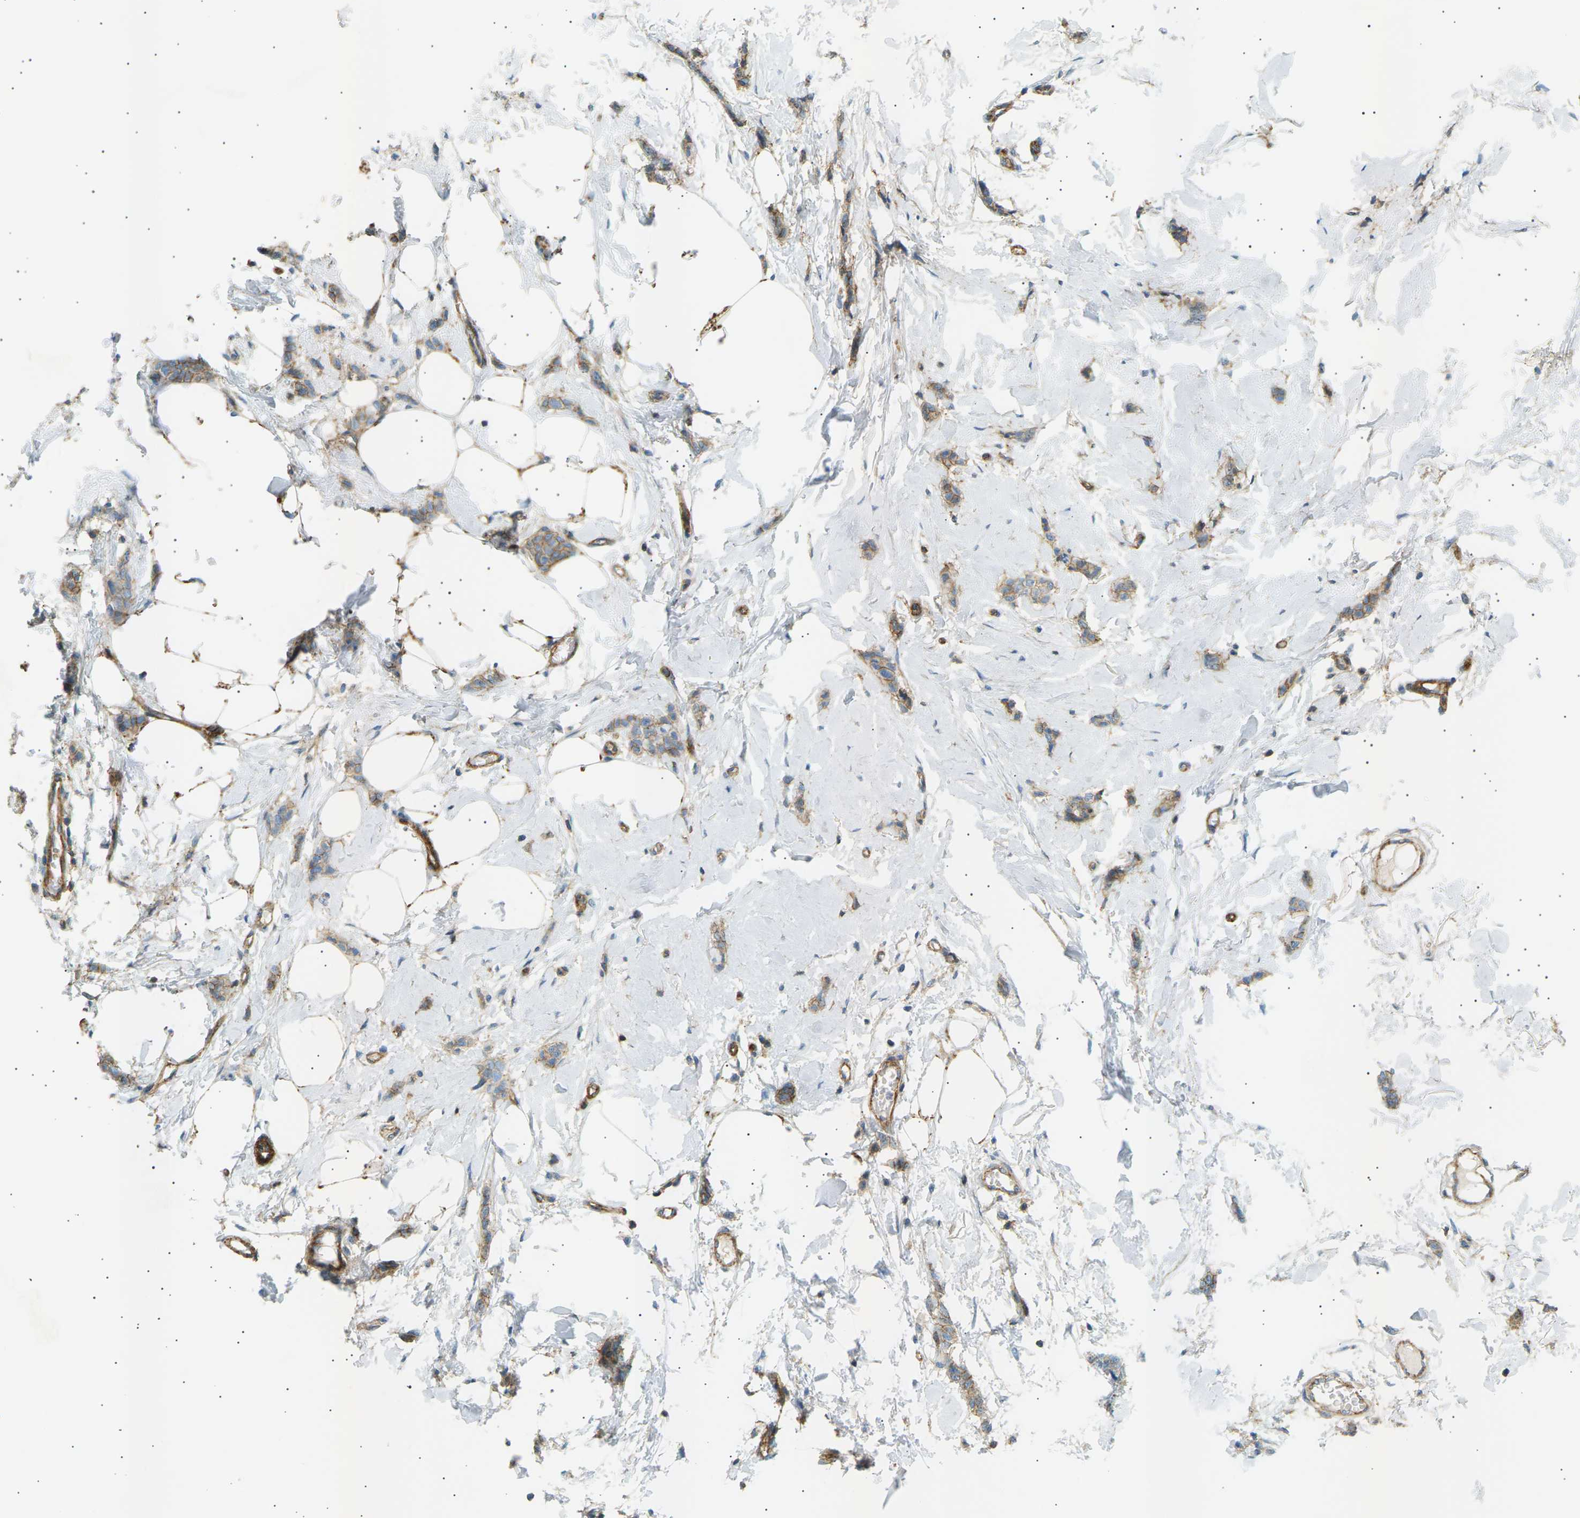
{"staining": {"intensity": "moderate", "quantity": ">75%", "location": "cytoplasmic/membranous"}, "tissue": "breast cancer", "cell_type": "Tumor cells", "image_type": "cancer", "snomed": [{"axis": "morphology", "description": "Lobular carcinoma"}, {"axis": "topography", "description": "Skin"}, {"axis": "topography", "description": "Breast"}], "caption": "Breast lobular carcinoma was stained to show a protein in brown. There is medium levels of moderate cytoplasmic/membranous positivity in about >75% of tumor cells.", "gene": "ATP2B4", "patient": {"sex": "female", "age": 46}}